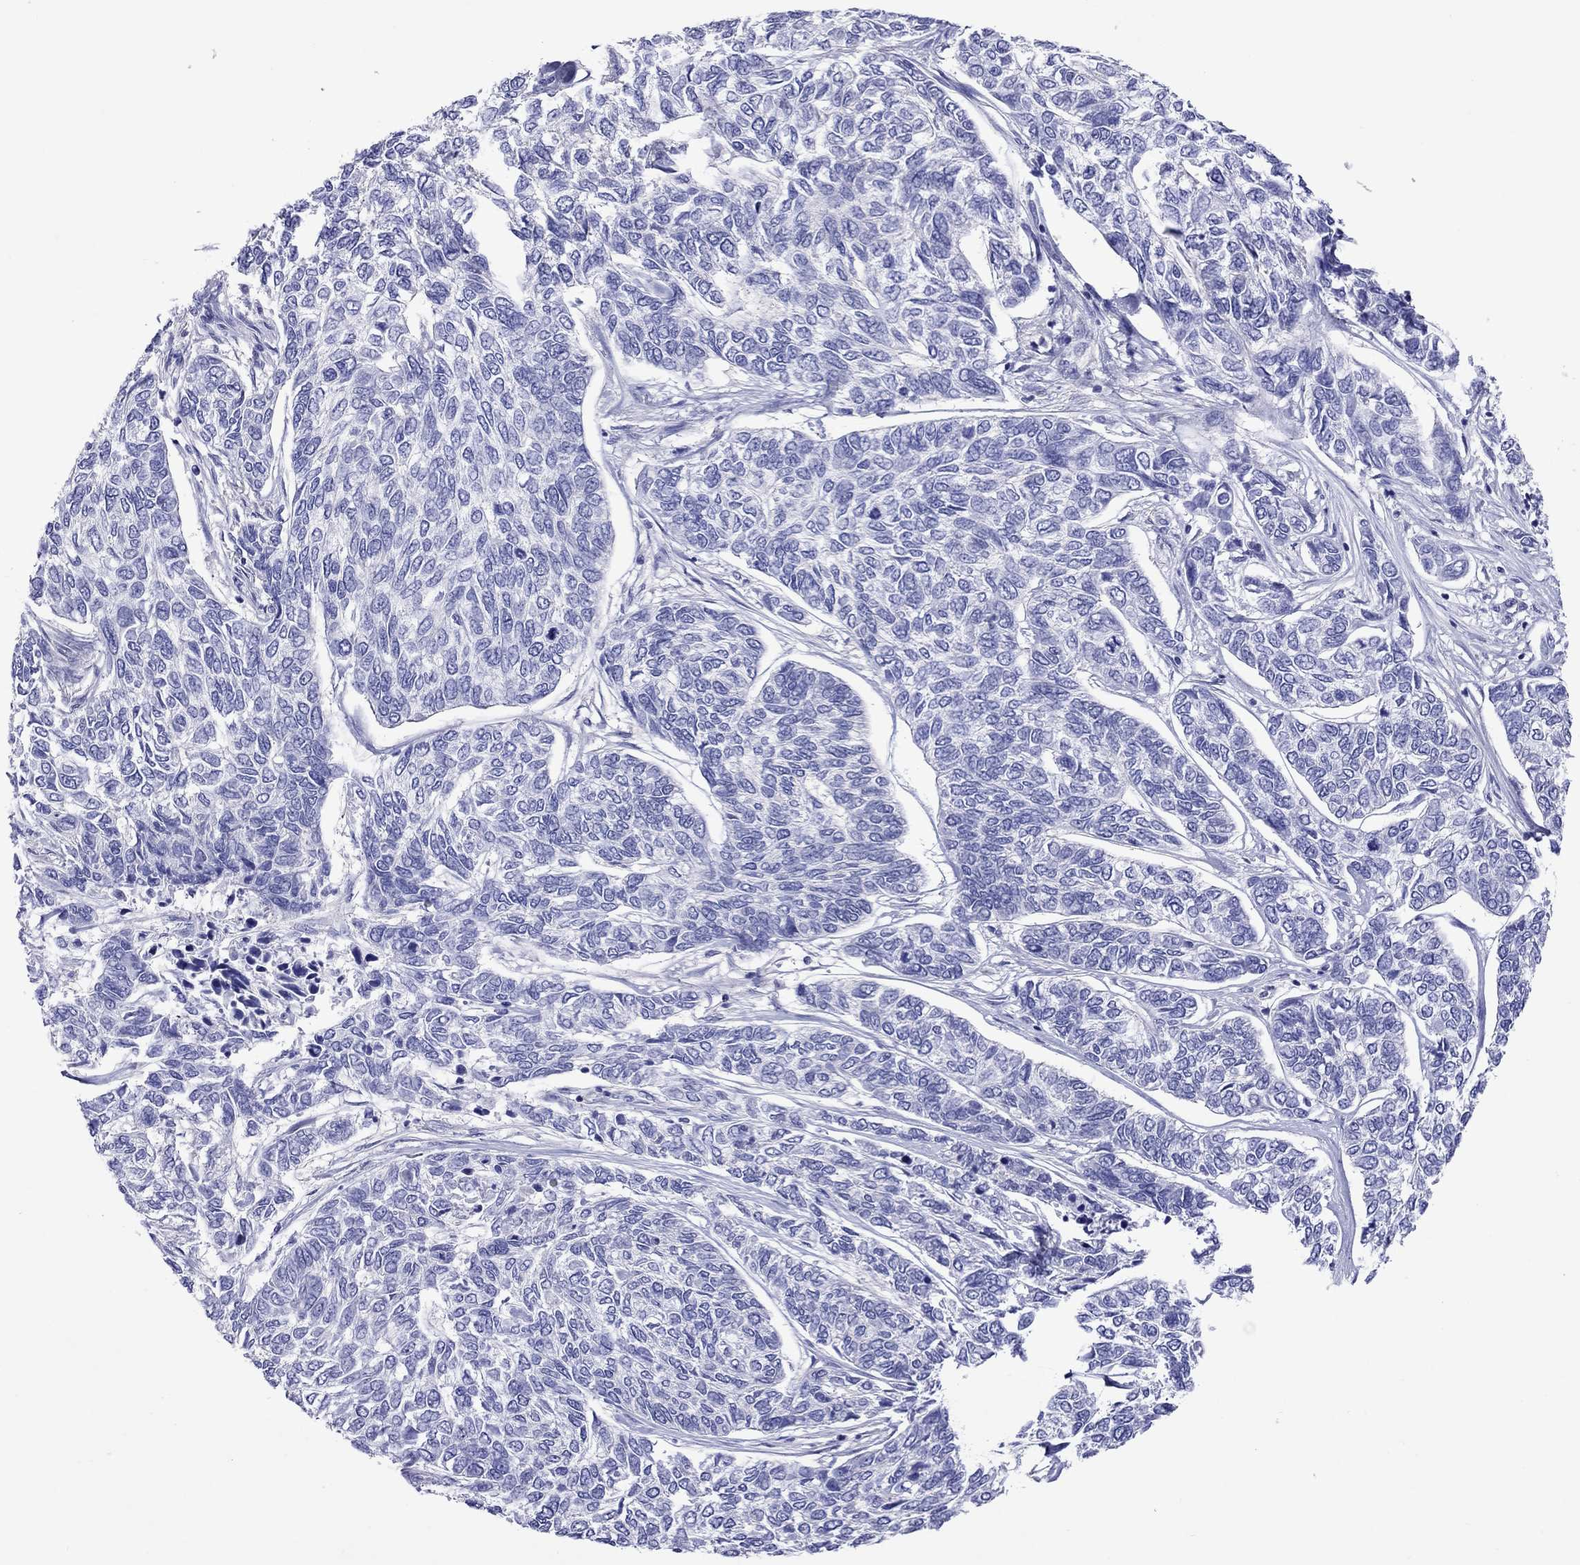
{"staining": {"intensity": "negative", "quantity": "none", "location": "none"}, "tissue": "skin cancer", "cell_type": "Tumor cells", "image_type": "cancer", "snomed": [{"axis": "morphology", "description": "Basal cell carcinoma"}, {"axis": "topography", "description": "Skin"}], "caption": "Immunohistochemistry (IHC) histopathology image of skin cancer stained for a protein (brown), which shows no staining in tumor cells.", "gene": "MPZ", "patient": {"sex": "female", "age": 65}}